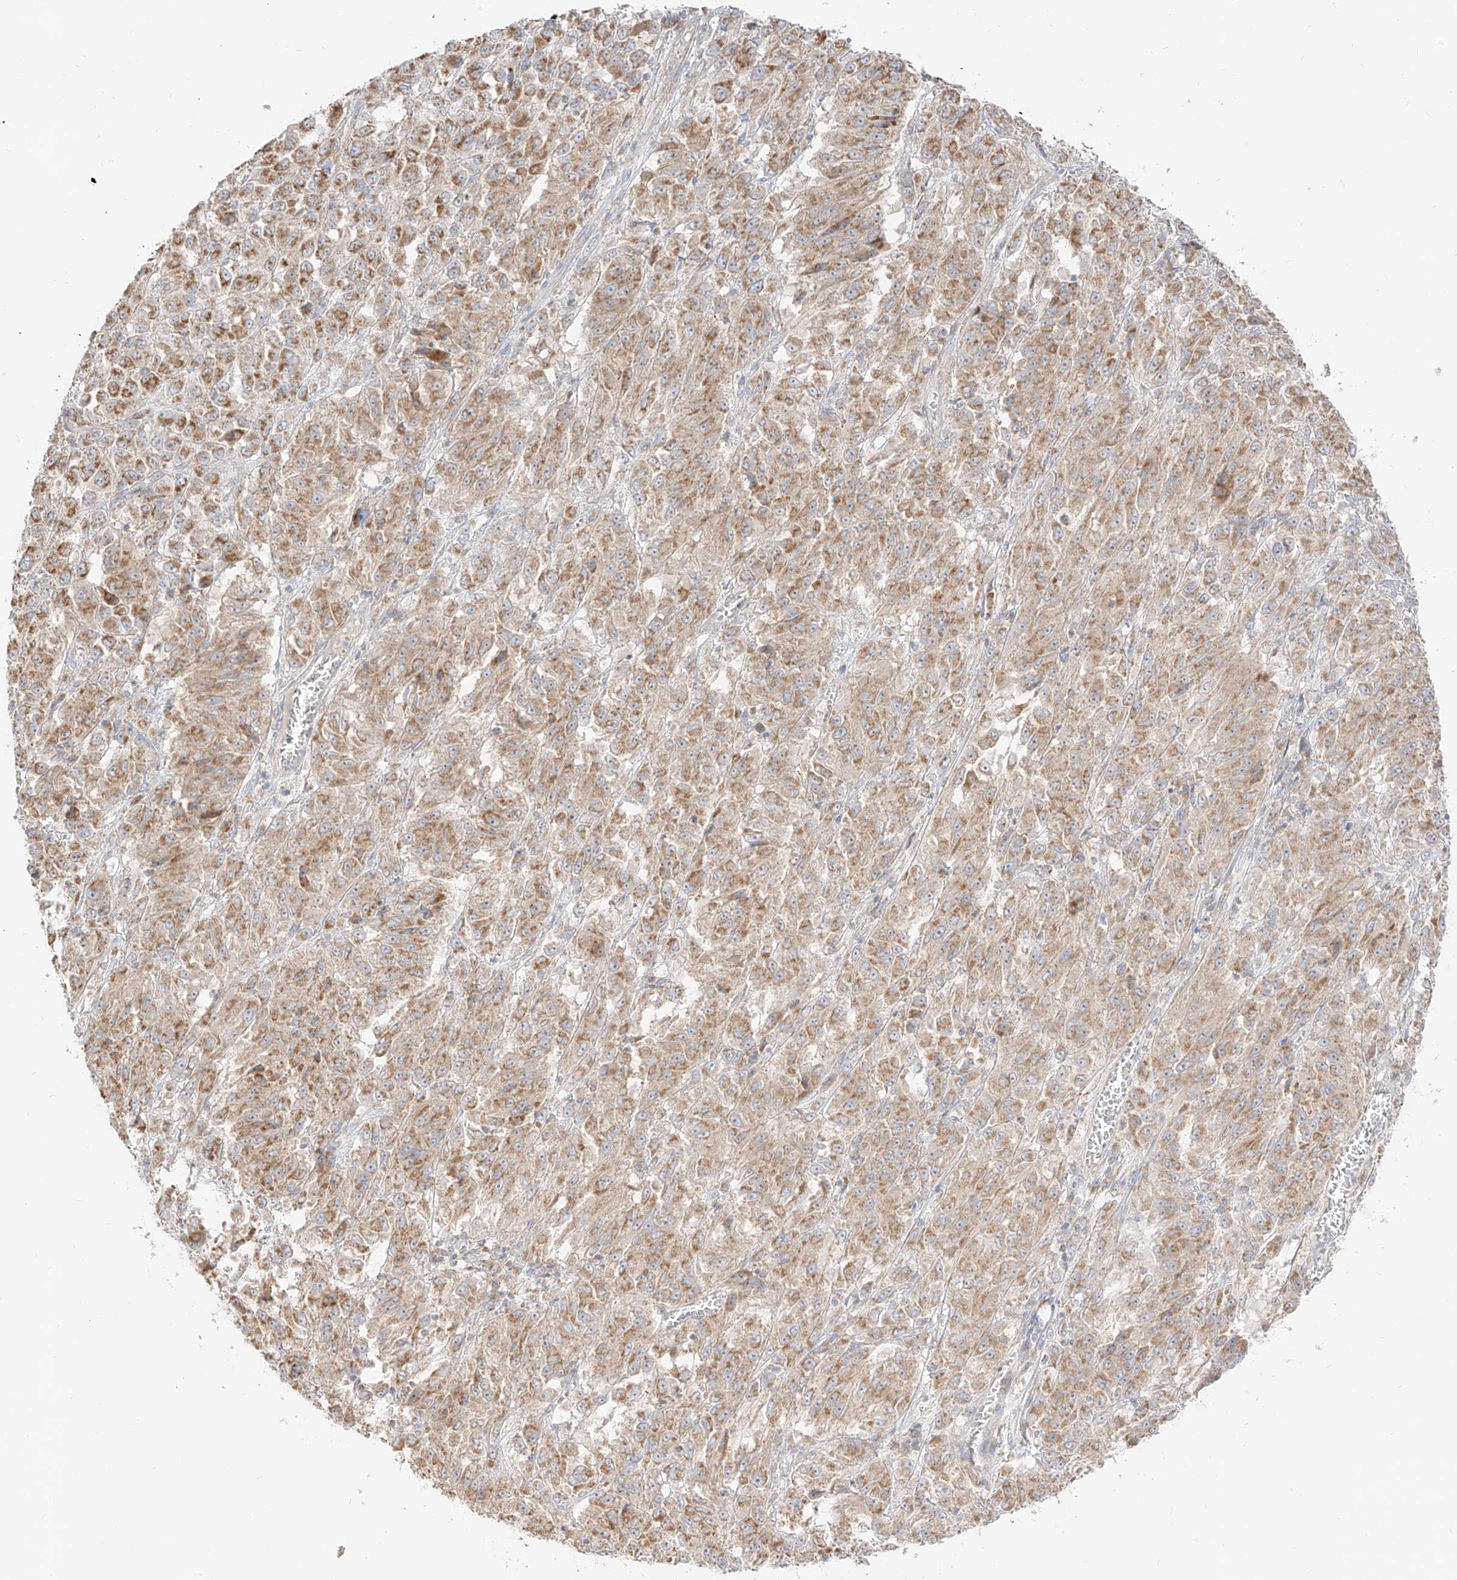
{"staining": {"intensity": "moderate", "quantity": ">75%", "location": "cytoplasmic/membranous"}, "tissue": "melanoma", "cell_type": "Tumor cells", "image_type": "cancer", "snomed": [{"axis": "morphology", "description": "Malignant melanoma, Metastatic site"}, {"axis": "topography", "description": "Lung"}], "caption": "Malignant melanoma (metastatic site) stained with DAB IHC exhibits medium levels of moderate cytoplasmic/membranous positivity in about >75% of tumor cells.", "gene": "ZIM3", "patient": {"sex": "male", "age": 64}}